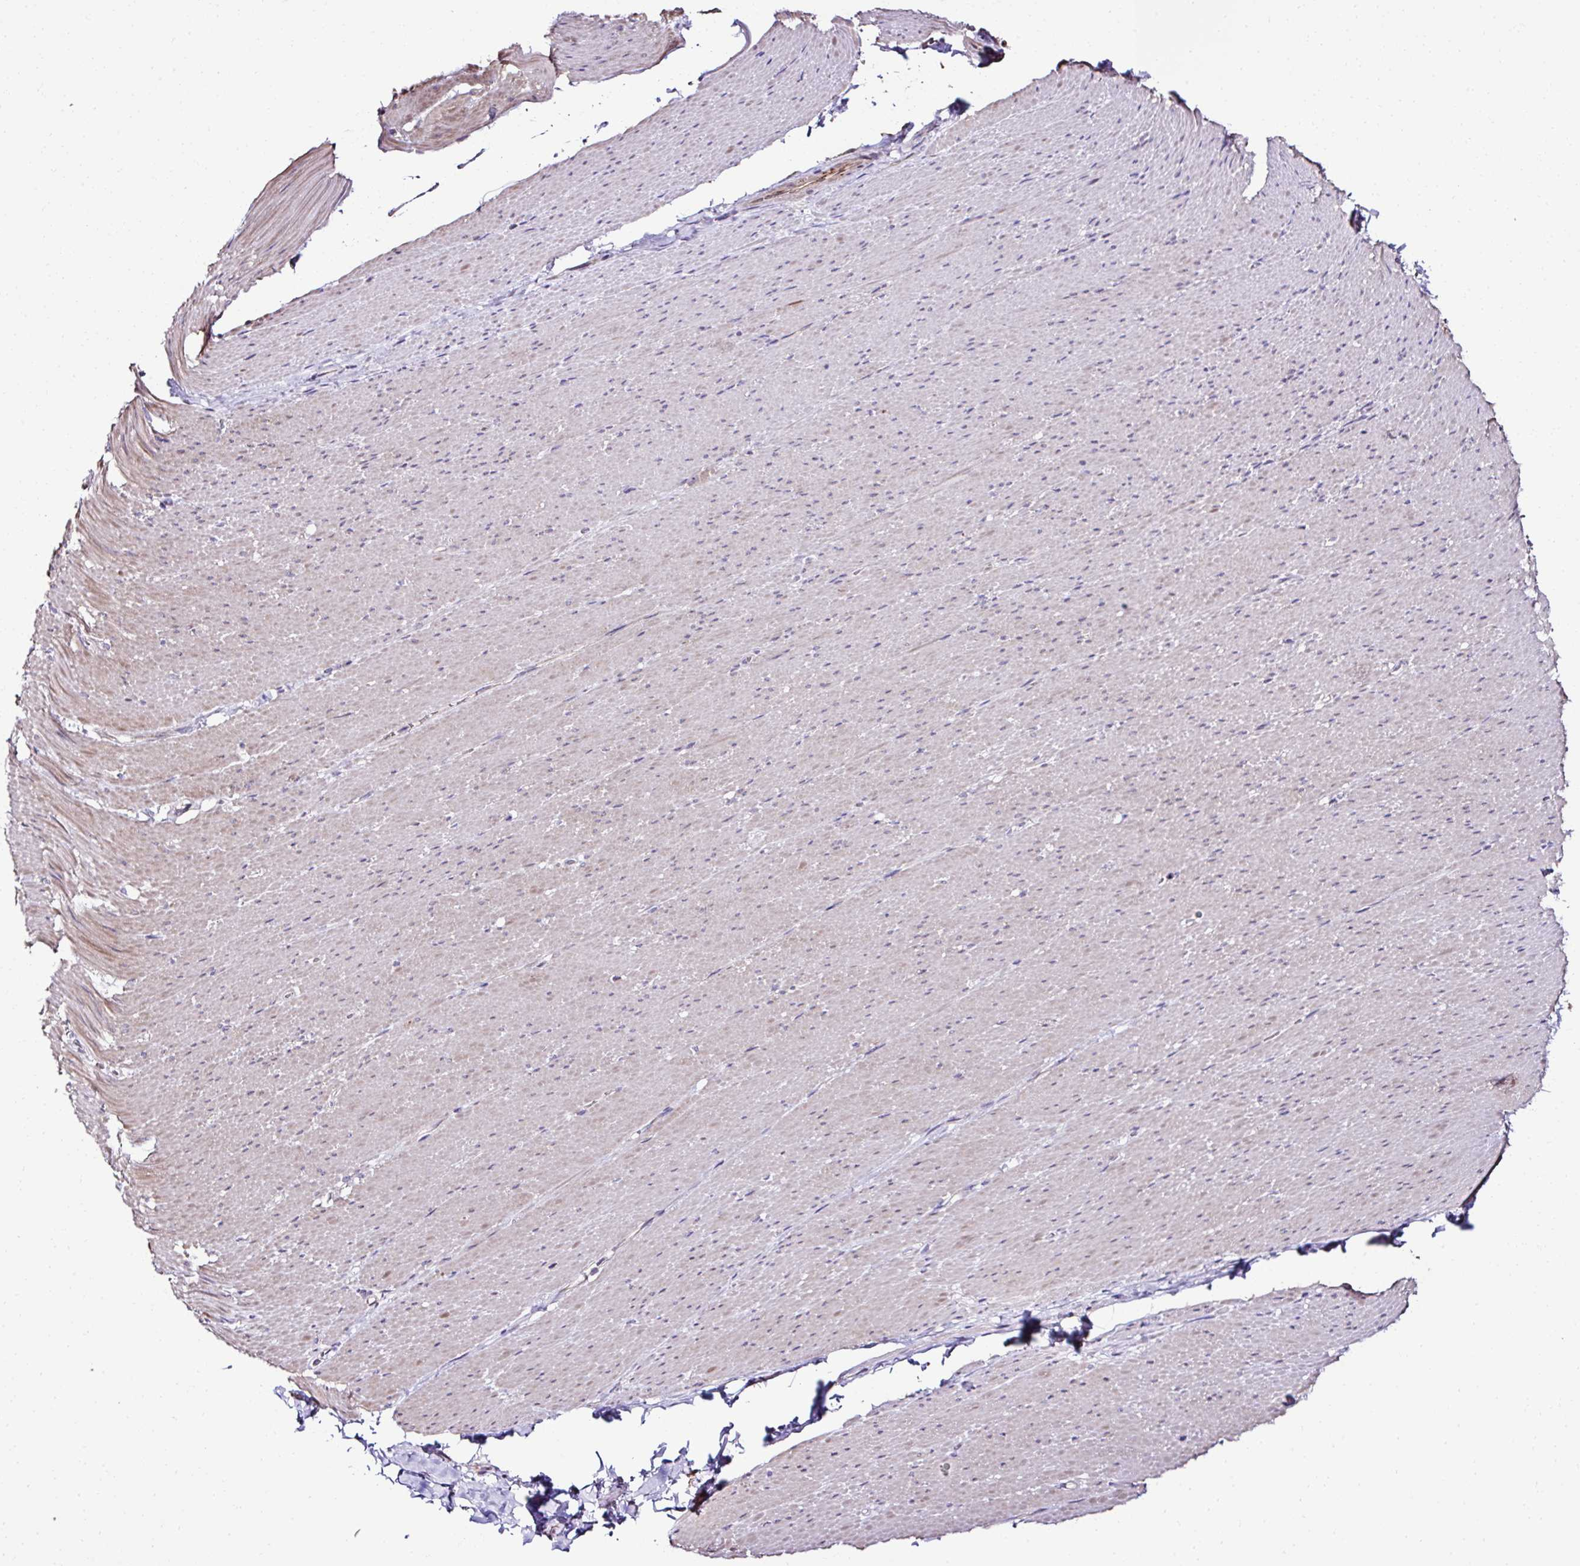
{"staining": {"intensity": "weak", "quantity": "25%-75%", "location": "cytoplasmic/membranous"}, "tissue": "smooth muscle", "cell_type": "Smooth muscle cells", "image_type": "normal", "snomed": [{"axis": "morphology", "description": "Normal tissue, NOS"}, {"axis": "topography", "description": "Smooth muscle"}, {"axis": "topography", "description": "Rectum"}], "caption": "Immunohistochemistry (IHC) (DAB) staining of unremarkable human smooth muscle demonstrates weak cytoplasmic/membranous protein staining in approximately 25%-75% of smooth muscle cells.", "gene": "CCDC85C", "patient": {"sex": "male", "age": 53}}